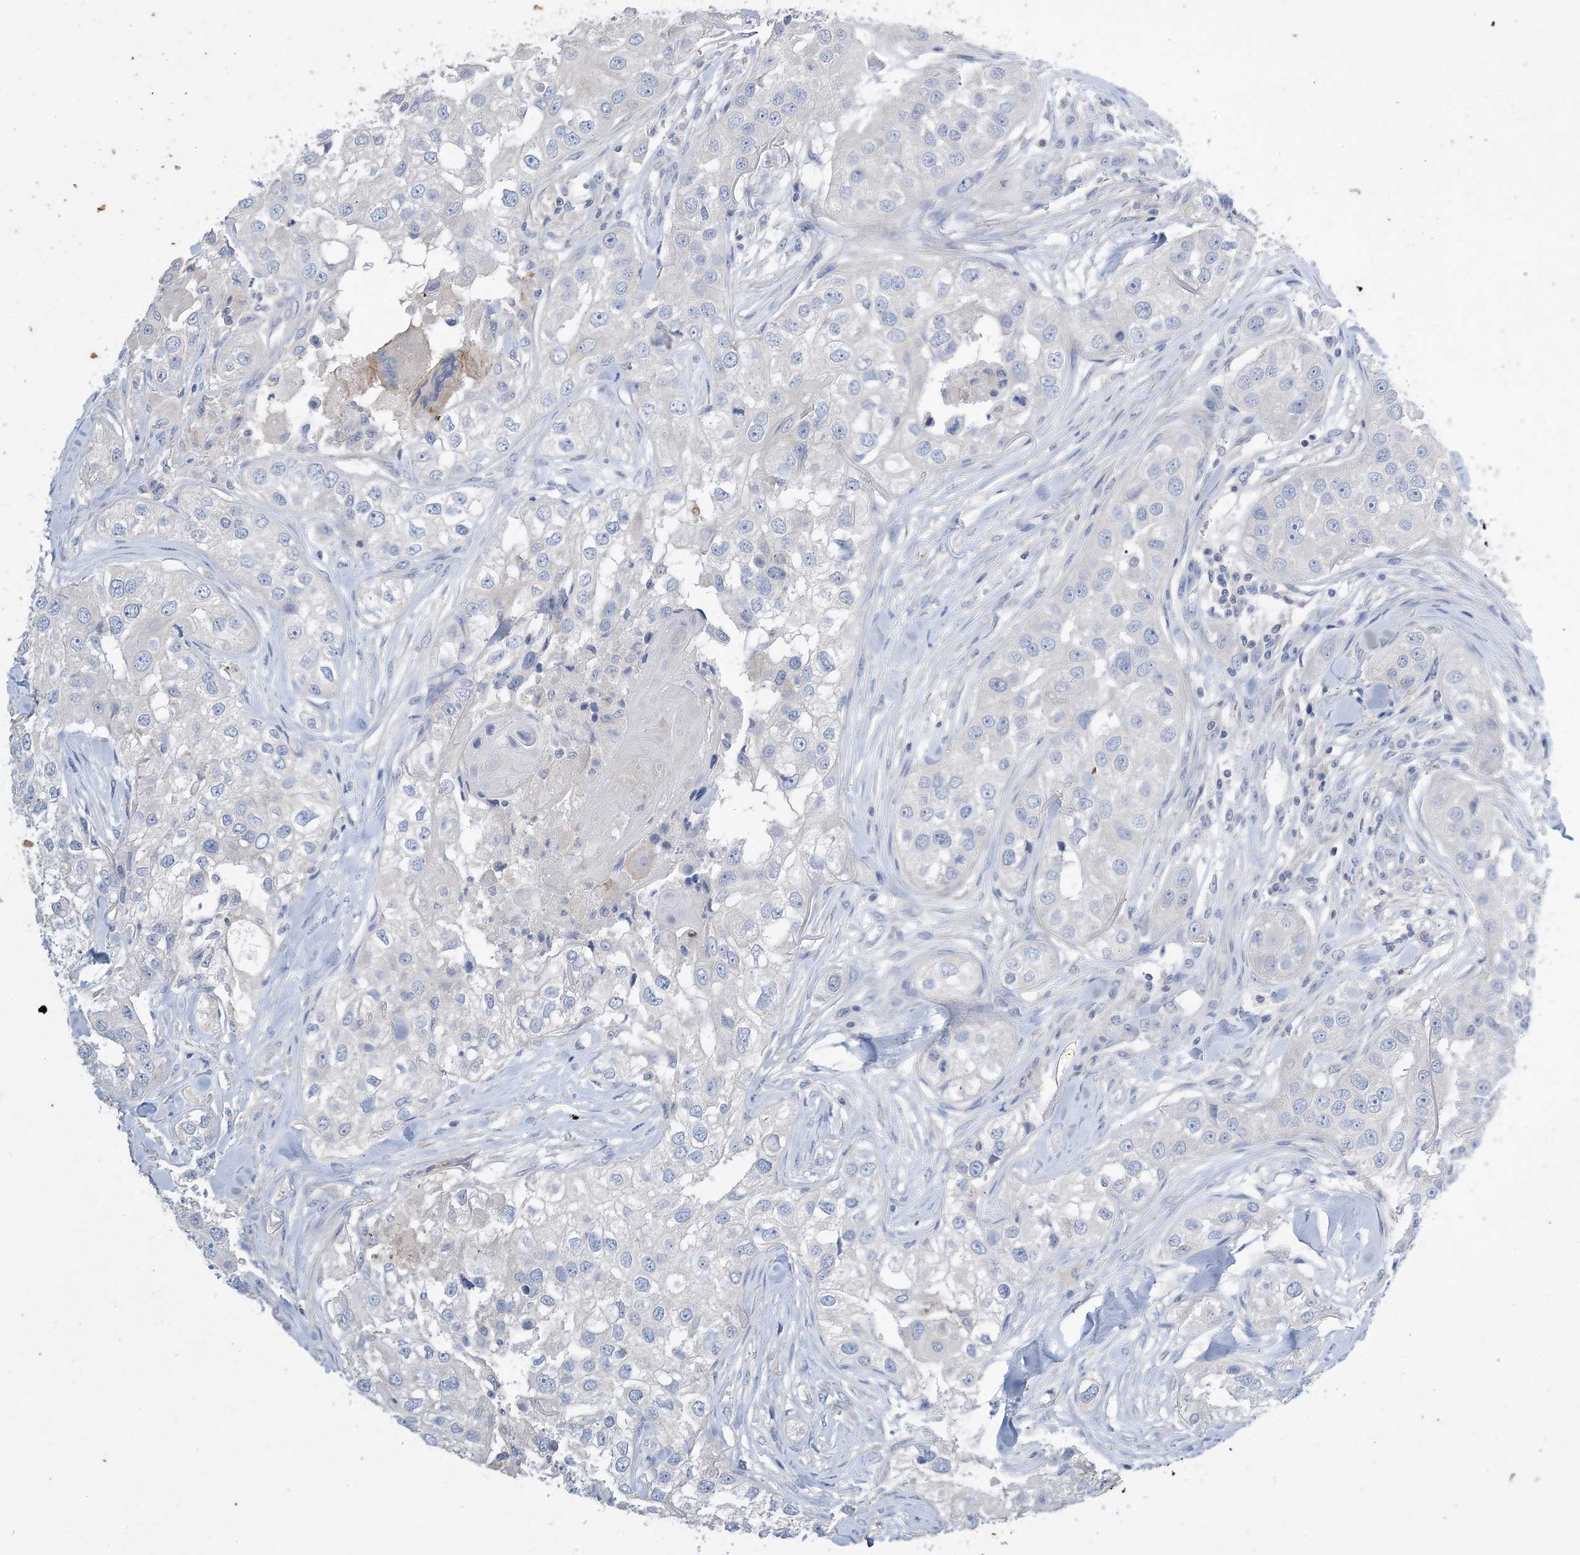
{"staining": {"intensity": "negative", "quantity": "none", "location": "none"}, "tissue": "head and neck cancer", "cell_type": "Tumor cells", "image_type": "cancer", "snomed": [{"axis": "morphology", "description": "Normal tissue, NOS"}, {"axis": "morphology", "description": "Squamous cell carcinoma, NOS"}, {"axis": "topography", "description": "Skeletal muscle"}, {"axis": "topography", "description": "Head-Neck"}], "caption": "Immunohistochemistry (IHC) of head and neck cancer exhibits no positivity in tumor cells.", "gene": "KPRP", "patient": {"sex": "male", "age": 51}}